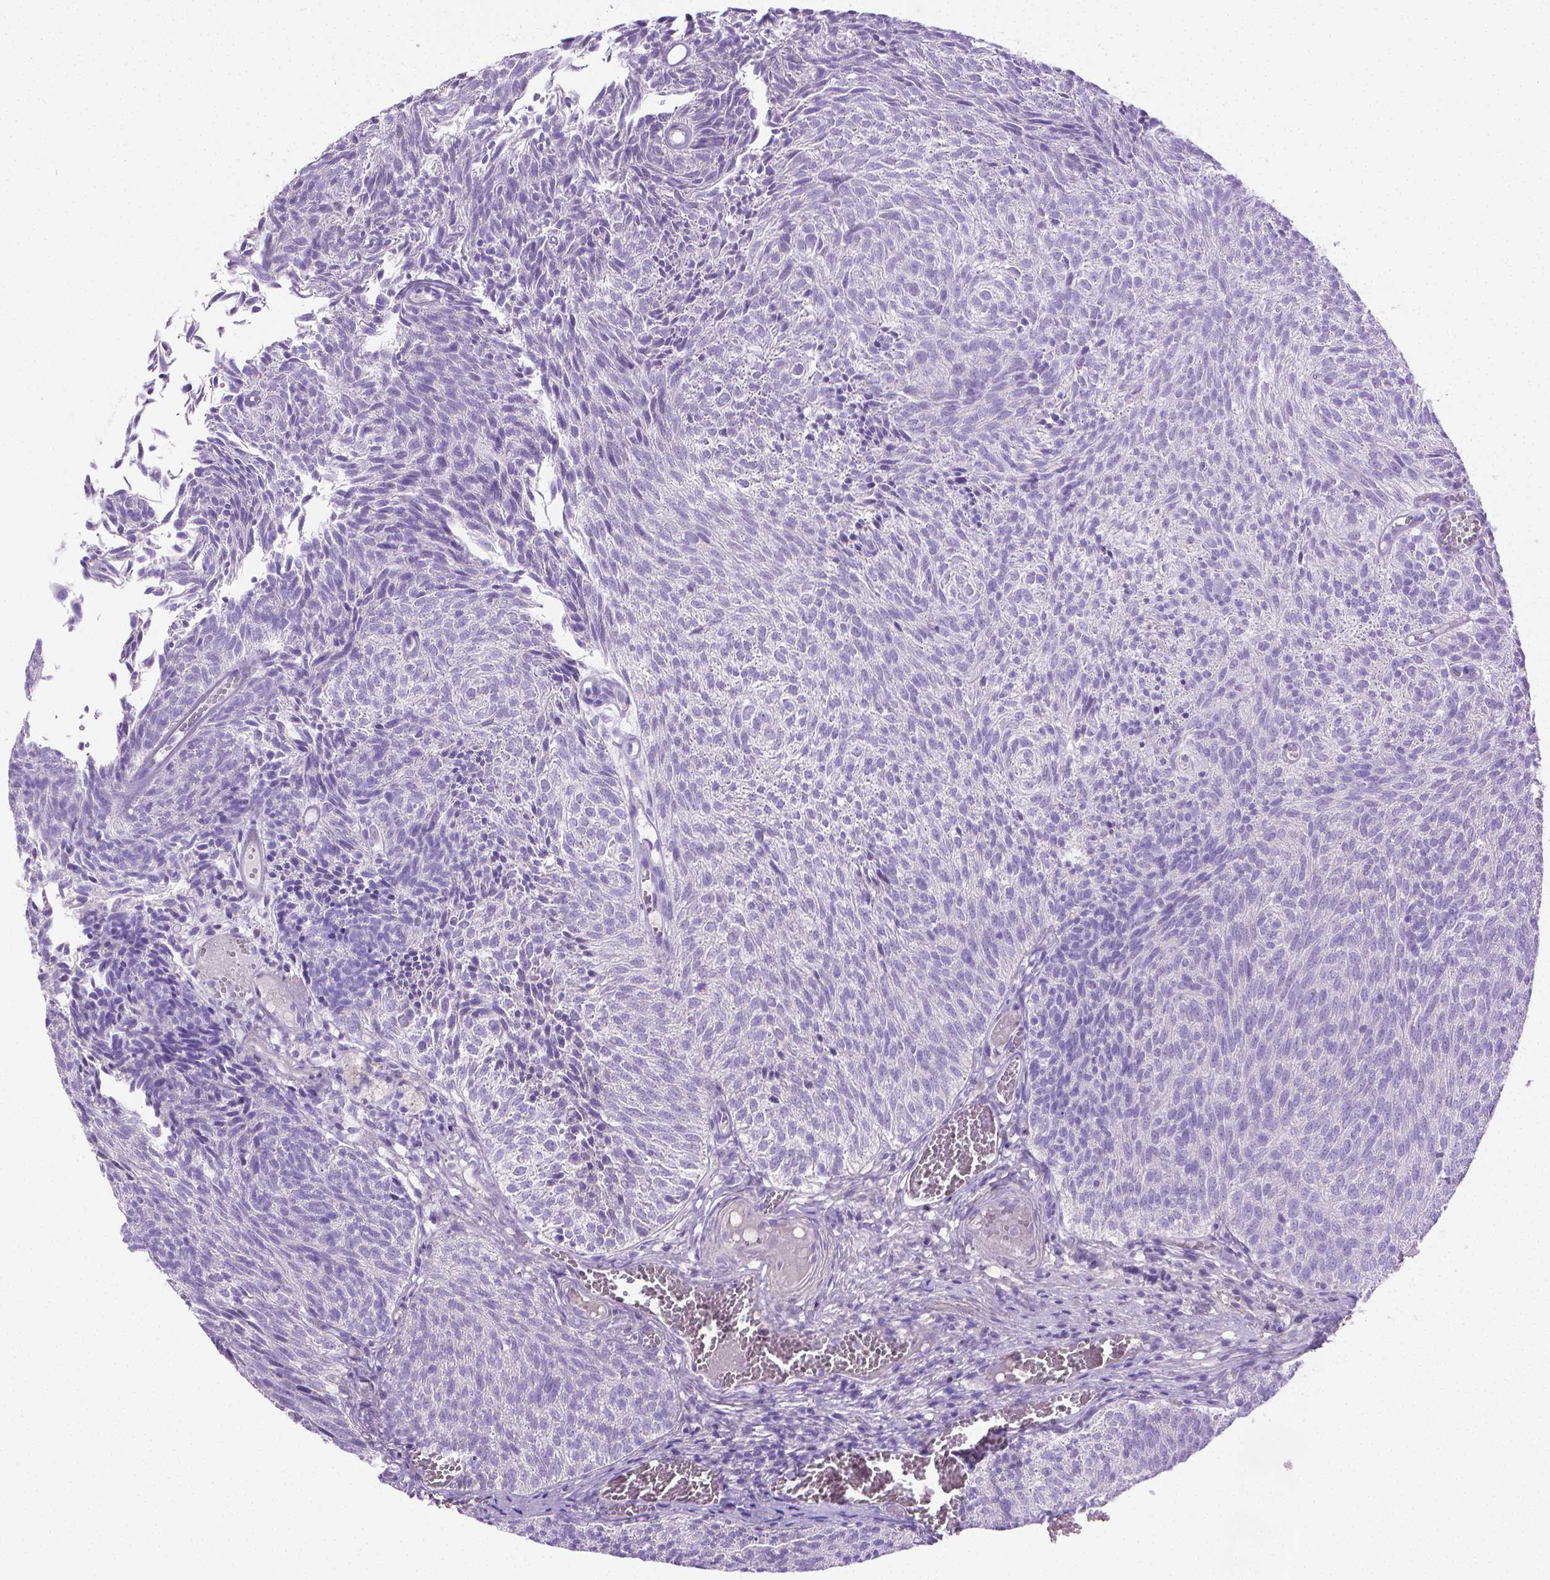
{"staining": {"intensity": "negative", "quantity": "none", "location": "none"}, "tissue": "urothelial cancer", "cell_type": "Tumor cells", "image_type": "cancer", "snomed": [{"axis": "morphology", "description": "Urothelial carcinoma, Low grade"}, {"axis": "topography", "description": "Urinary bladder"}], "caption": "DAB immunohistochemical staining of human urothelial cancer demonstrates no significant expression in tumor cells. Brightfield microscopy of IHC stained with DAB (brown) and hematoxylin (blue), captured at high magnification.", "gene": "PNMA2", "patient": {"sex": "male", "age": 77}}